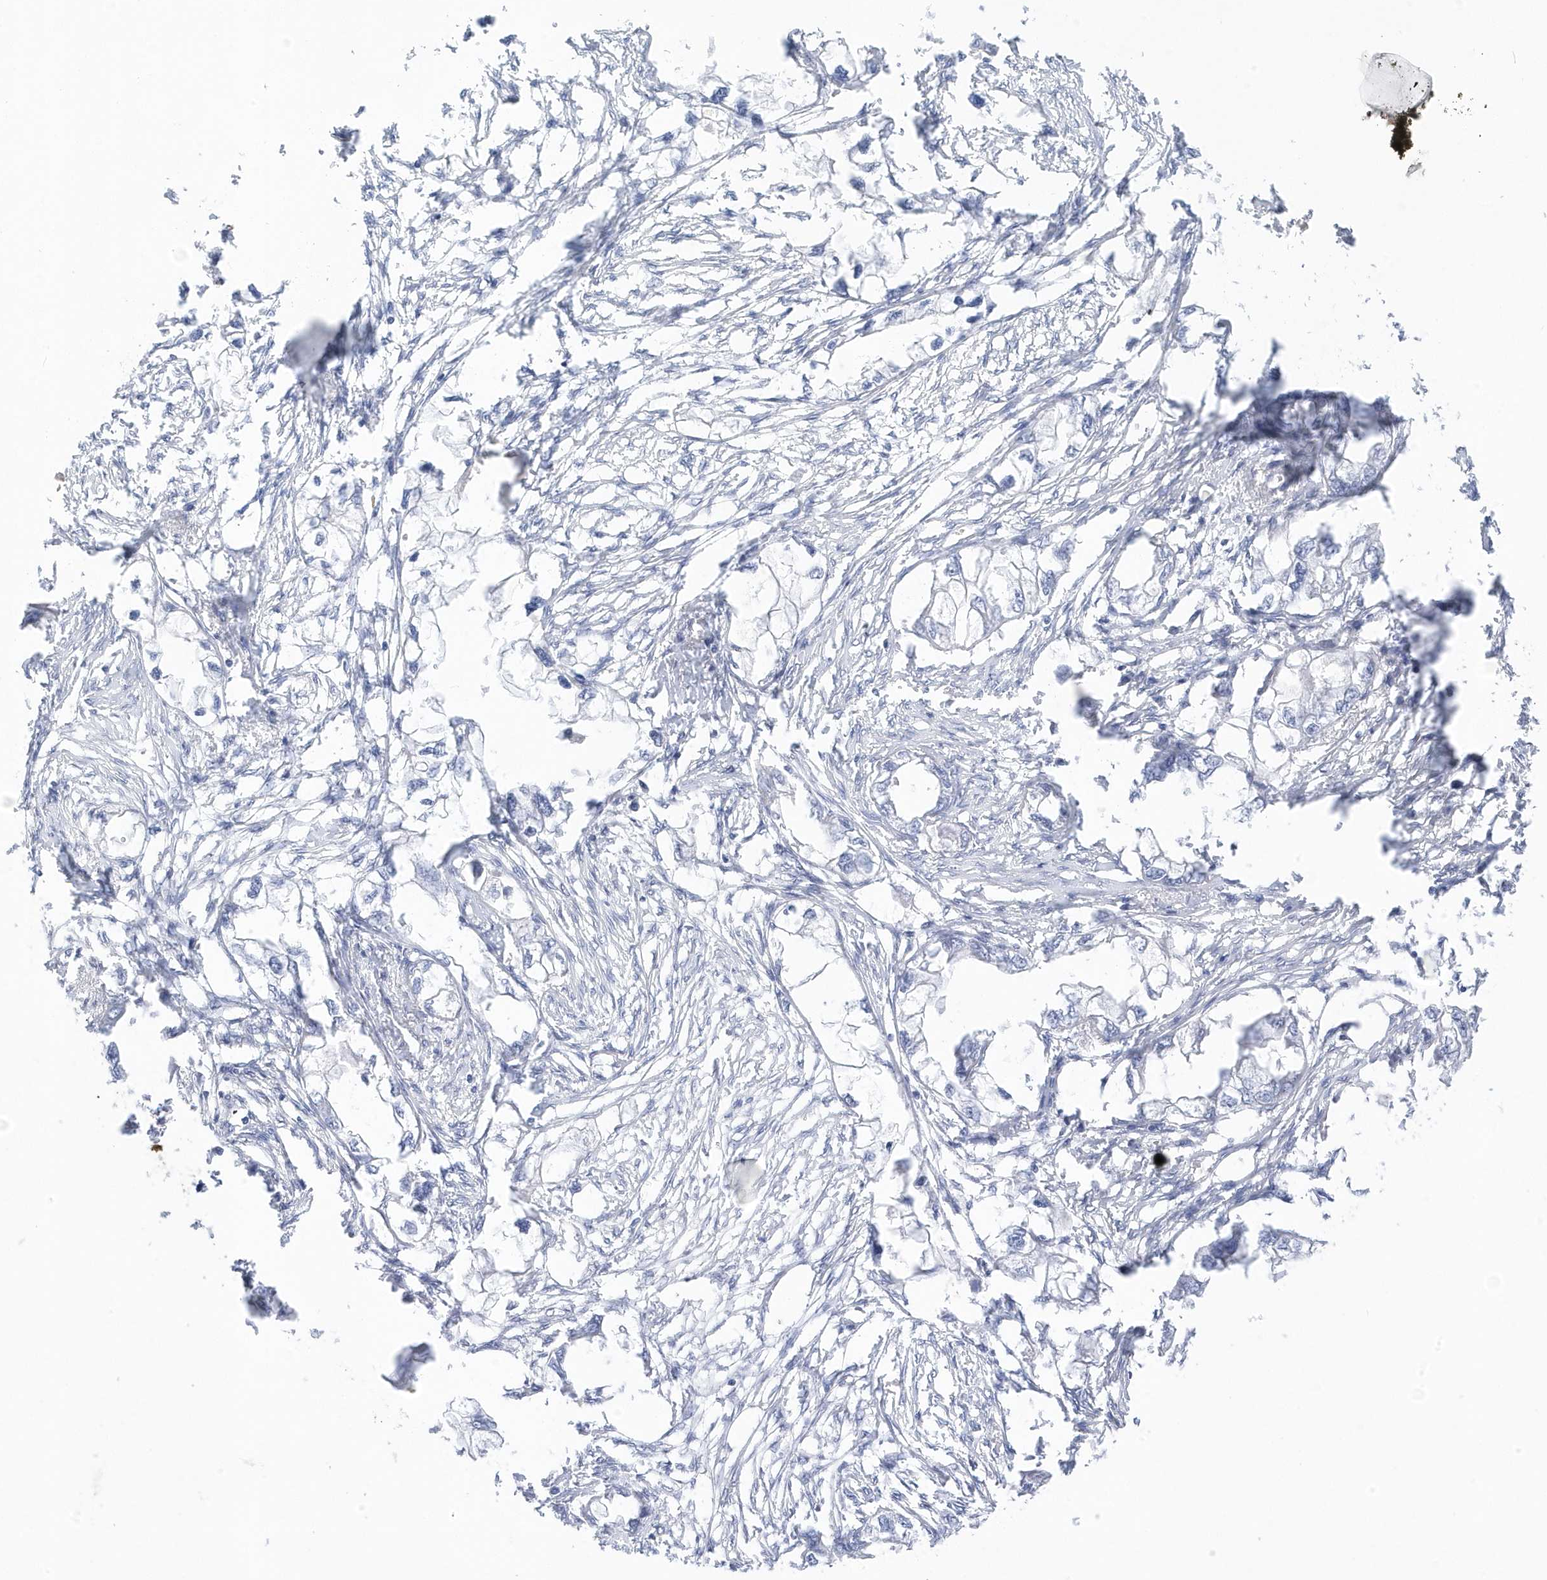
{"staining": {"intensity": "negative", "quantity": "none", "location": "none"}, "tissue": "endometrial cancer", "cell_type": "Tumor cells", "image_type": "cancer", "snomed": [{"axis": "morphology", "description": "Adenocarcinoma, NOS"}, {"axis": "morphology", "description": "Adenocarcinoma, metastatic, NOS"}, {"axis": "topography", "description": "Adipose tissue"}, {"axis": "topography", "description": "Endometrium"}], "caption": "This is an immunohistochemistry (IHC) photomicrograph of human endometrial cancer (adenocarcinoma). There is no expression in tumor cells.", "gene": "ANAPC1", "patient": {"sex": "female", "age": 67}}